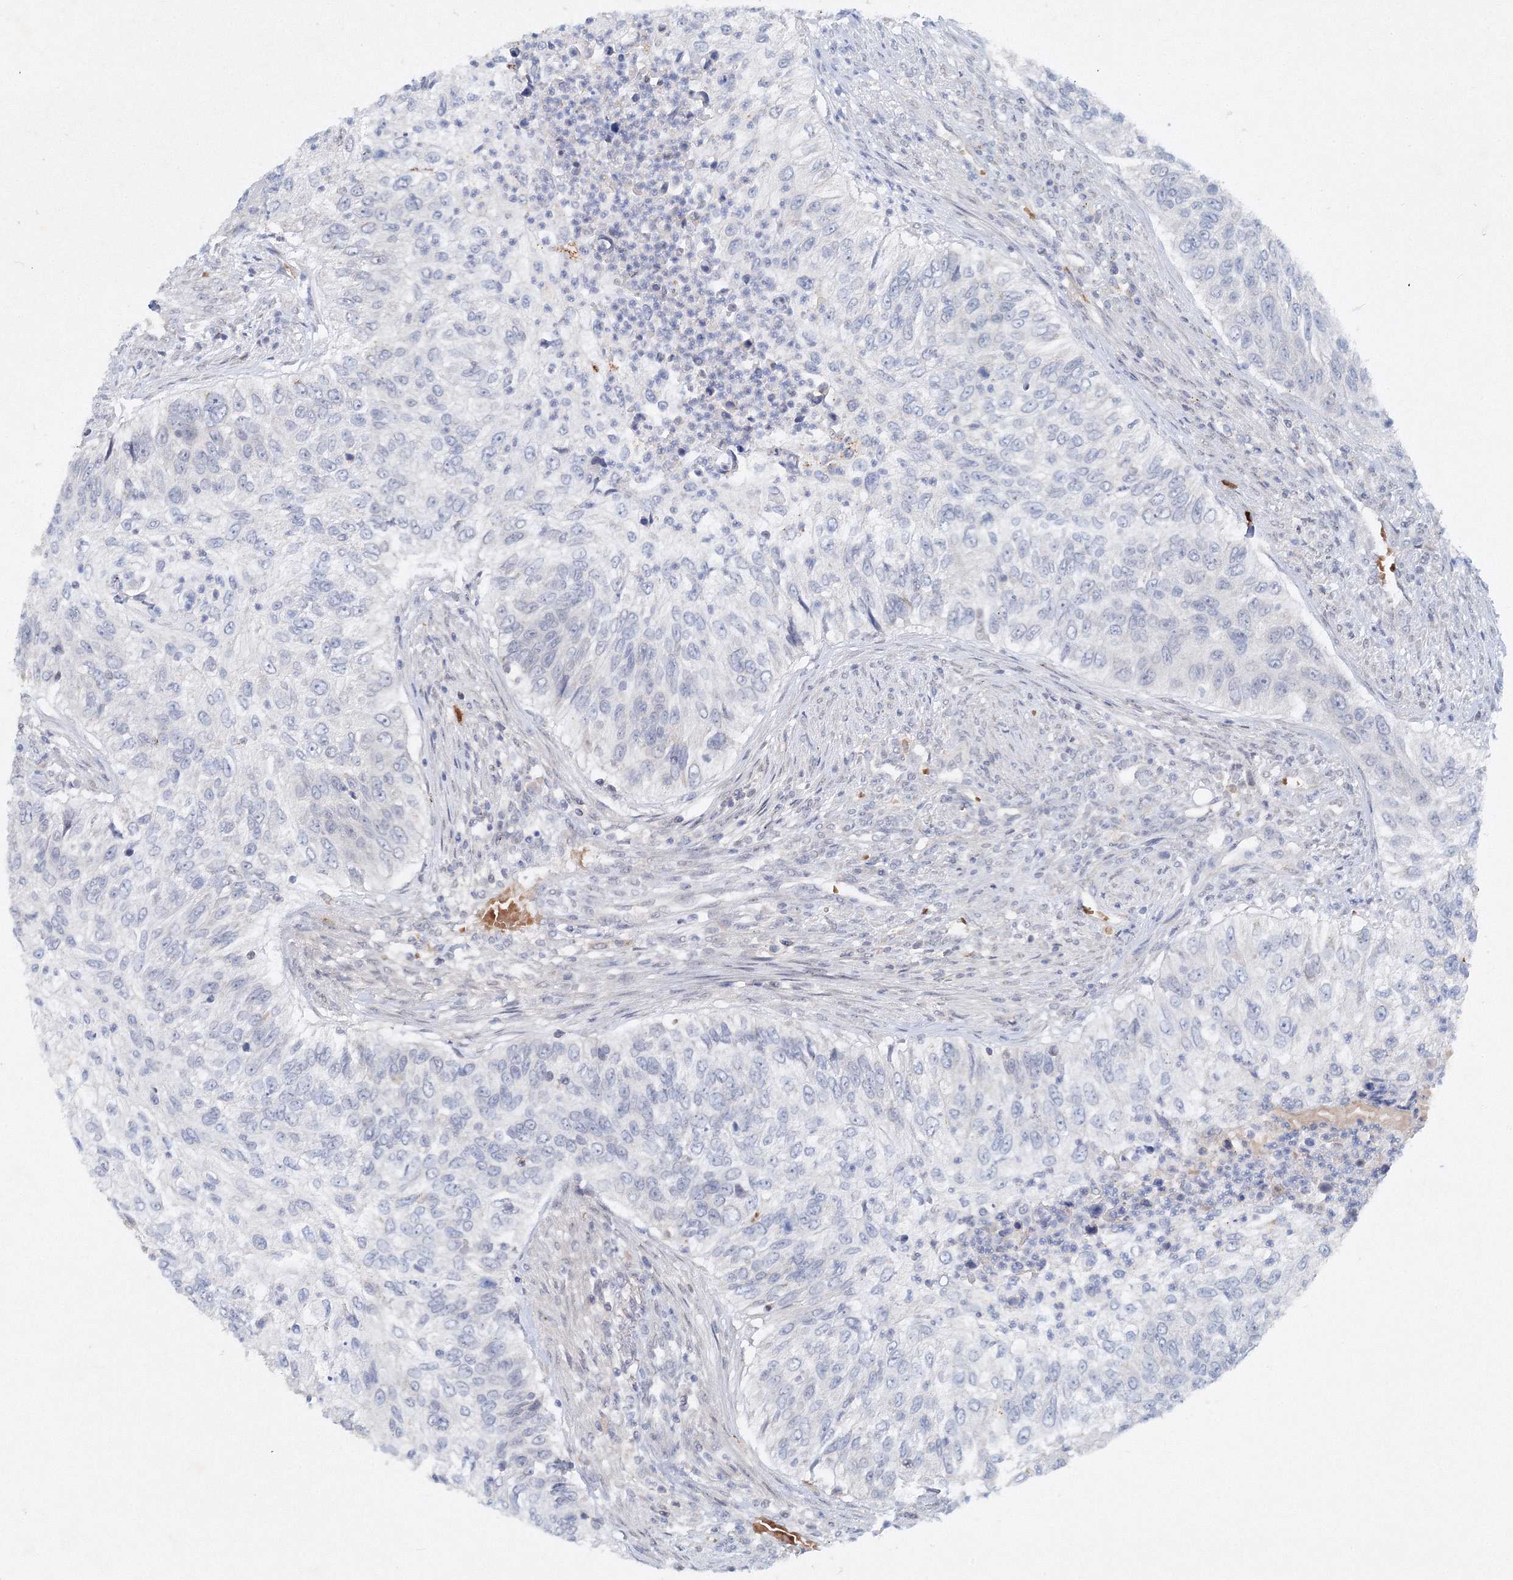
{"staining": {"intensity": "negative", "quantity": "none", "location": "none"}, "tissue": "urothelial cancer", "cell_type": "Tumor cells", "image_type": "cancer", "snomed": [{"axis": "morphology", "description": "Urothelial carcinoma, High grade"}, {"axis": "topography", "description": "Urinary bladder"}], "caption": "Immunohistochemical staining of urothelial cancer displays no significant expression in tumor cells.", "gene": "SH3BP5", "patient": {"sex": "female", "age": 60}}